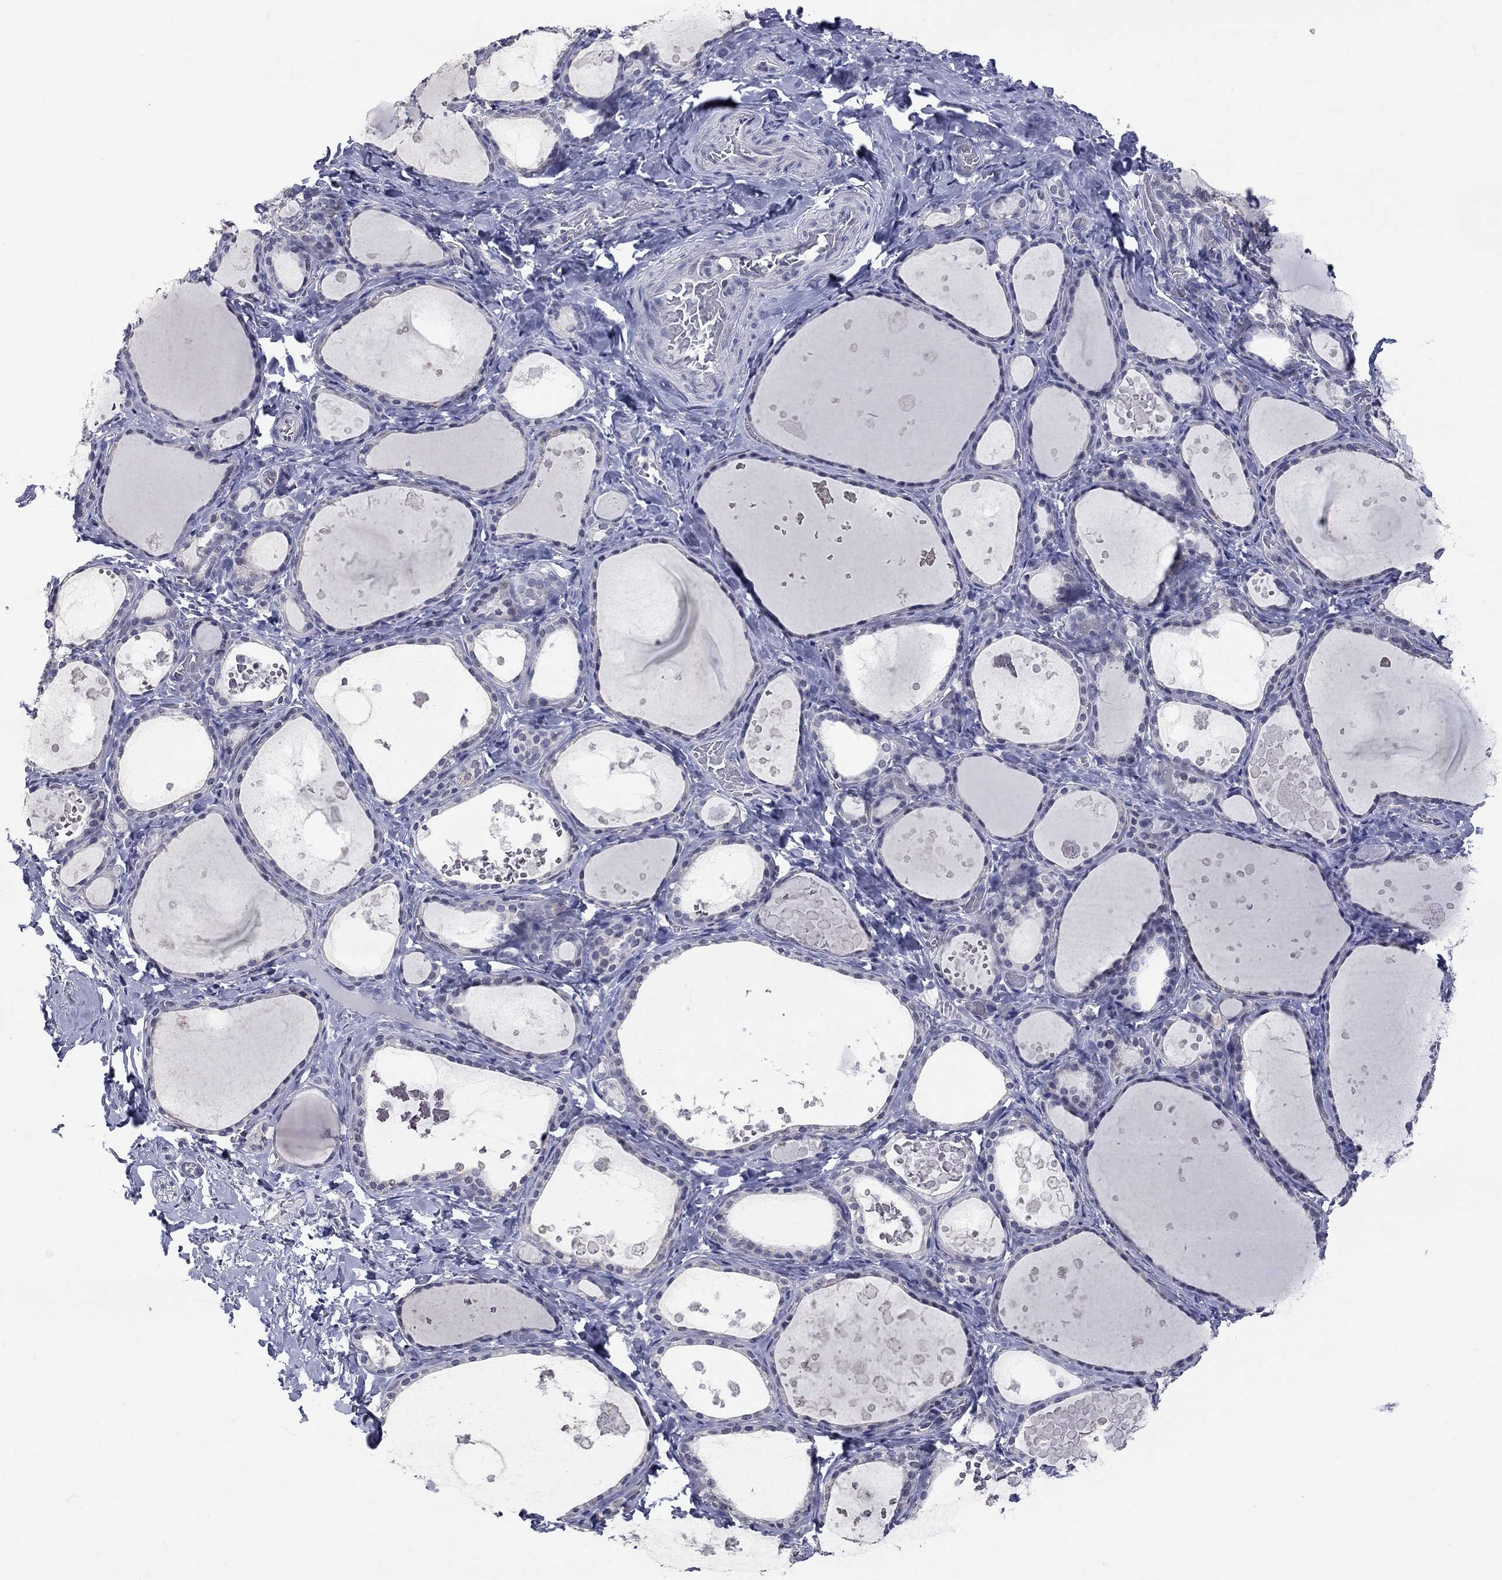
{"staining": {"intensity": "negative", "quantity": "none", "location": "none"}, "tissue": "thyroid gland", "cell_type": "Glandular cells", "image_type": "normal", "snomed": [{"axis": "morphology", "description": "Normal tissue, NOS"}, {"axis": "topography", "description": "Thyroid gland"}], "caption": "IHC image of normal human thyroid gland stained for a protein (brown), which displays no staining in glandular cells.", "gene": "SHOC2", "patient": {"sex": "female", "age": 56}}